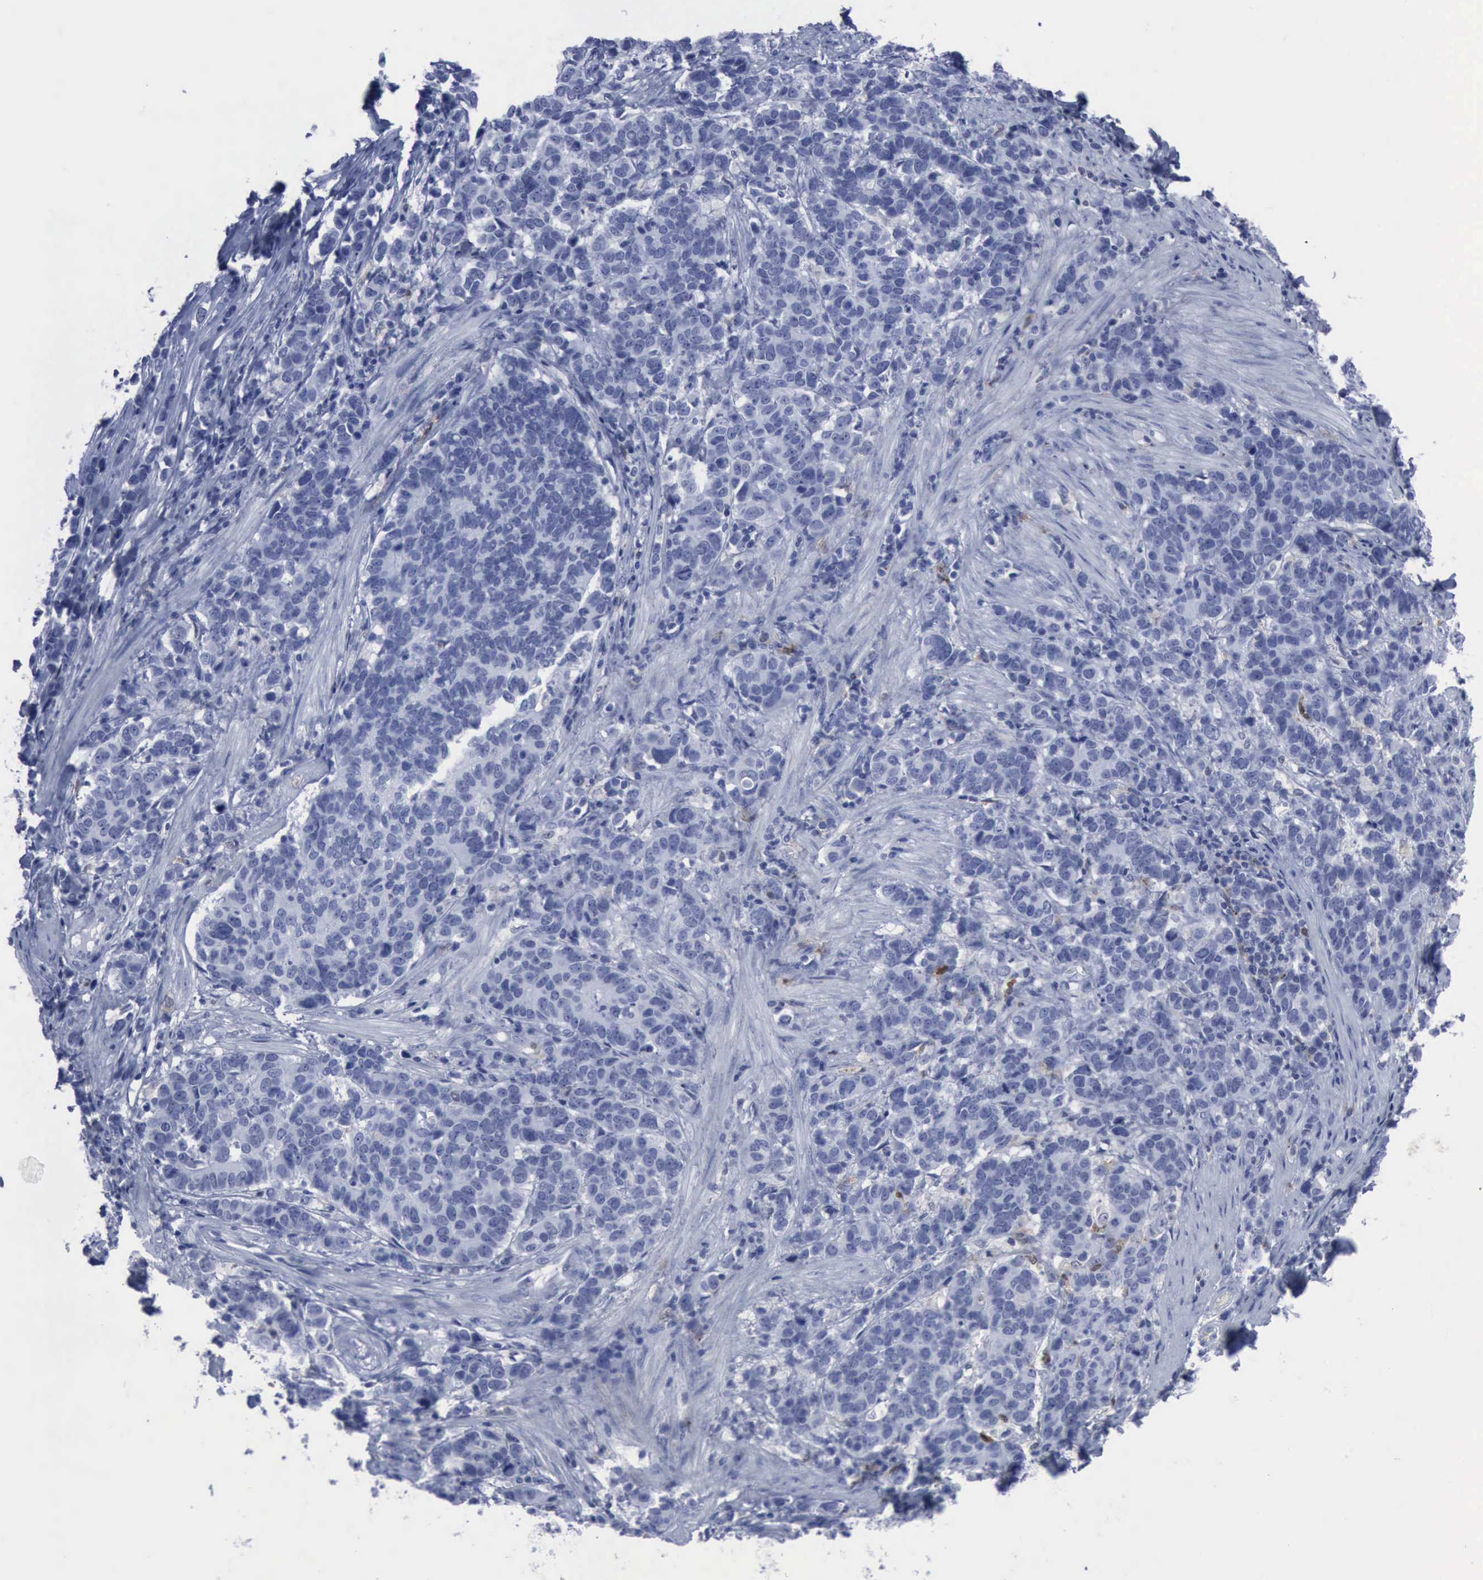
{"staining": {"intensity": "negative", "quantity": "none", "location": "none"}, "tissue": "stomach cancer", "cell_type": "Tumor cells", "image_type": "cancer", "snomed": [{"axis": "morphology", "description": "Adenocarcinoma, NOS"}, {"axis": "topography", "description": "Stomach, upper"}], "caption": "The micrograph displays no significant positivity in tumor cells of stomach adenocarcinoma.", "gene": "CSTA", "patient": {"sex": "male", "age": 71}}